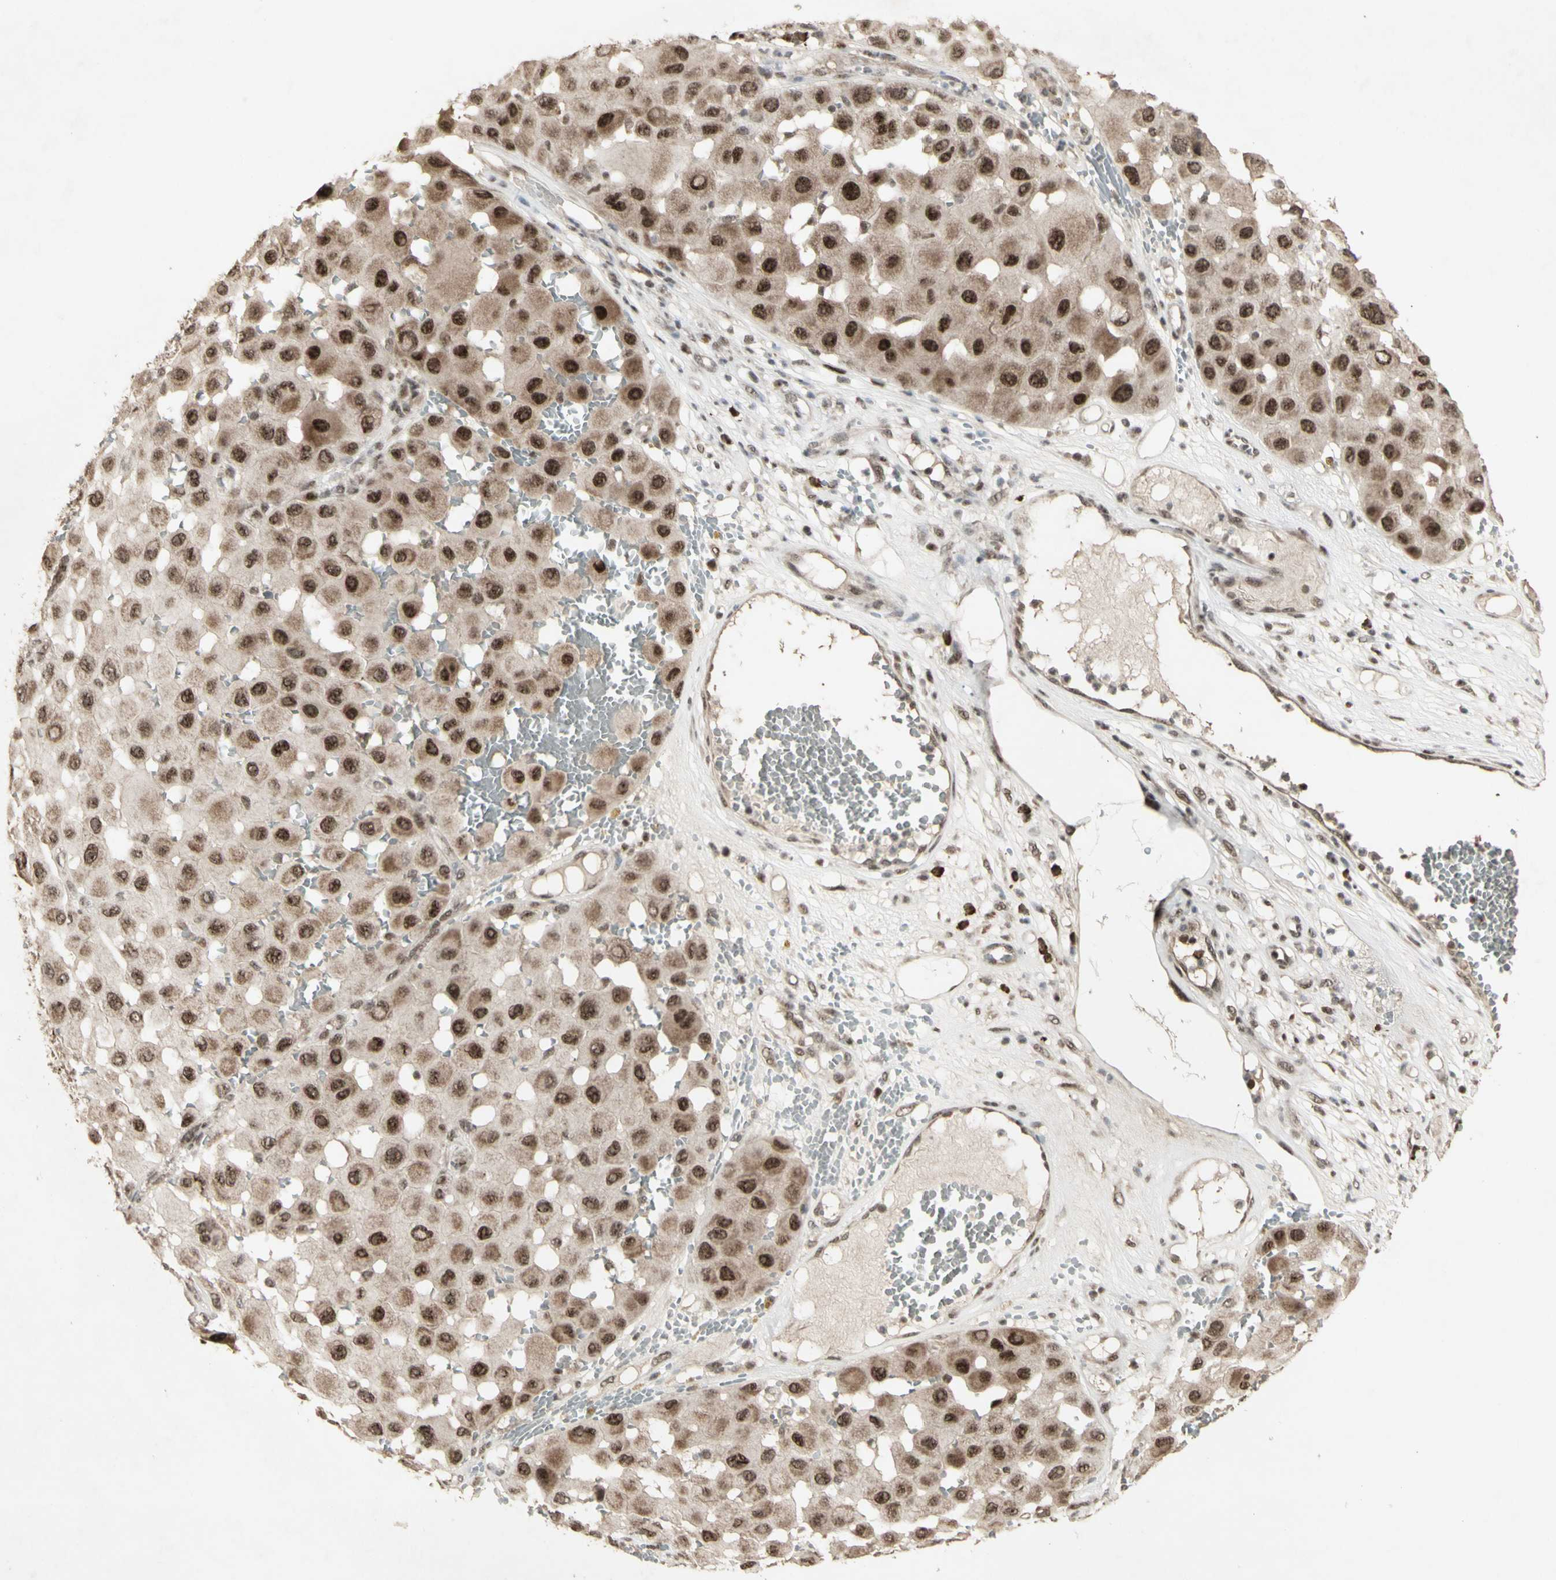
{"staining": {"intensity": "strong", "quantity": ">75%", "location": "cytoplasmic/membranous,nuclear"}, "tissue": "melanoma", "cell_type": "Tumor cells", "image_type": "cancer", "snomed": [{"axis": "morphology", "description": "Malignant melanoma, NOS"}, {"axis": "topography", "description": "Skin"}], "caption": "Immunohistochemical staining of malignant melanoma reveals strong cytoplasmic/membranous and nuclear protein positivity in about >75% of tumor cells. The staining is performed using DAB (3,3'-diaminobenzidine) brown chromogen to label protein expression. The nuclei are counter-stained blue using hematoxylin.", "gene": "CCNT1", "patient": {"sex": "female", "age": 81}}